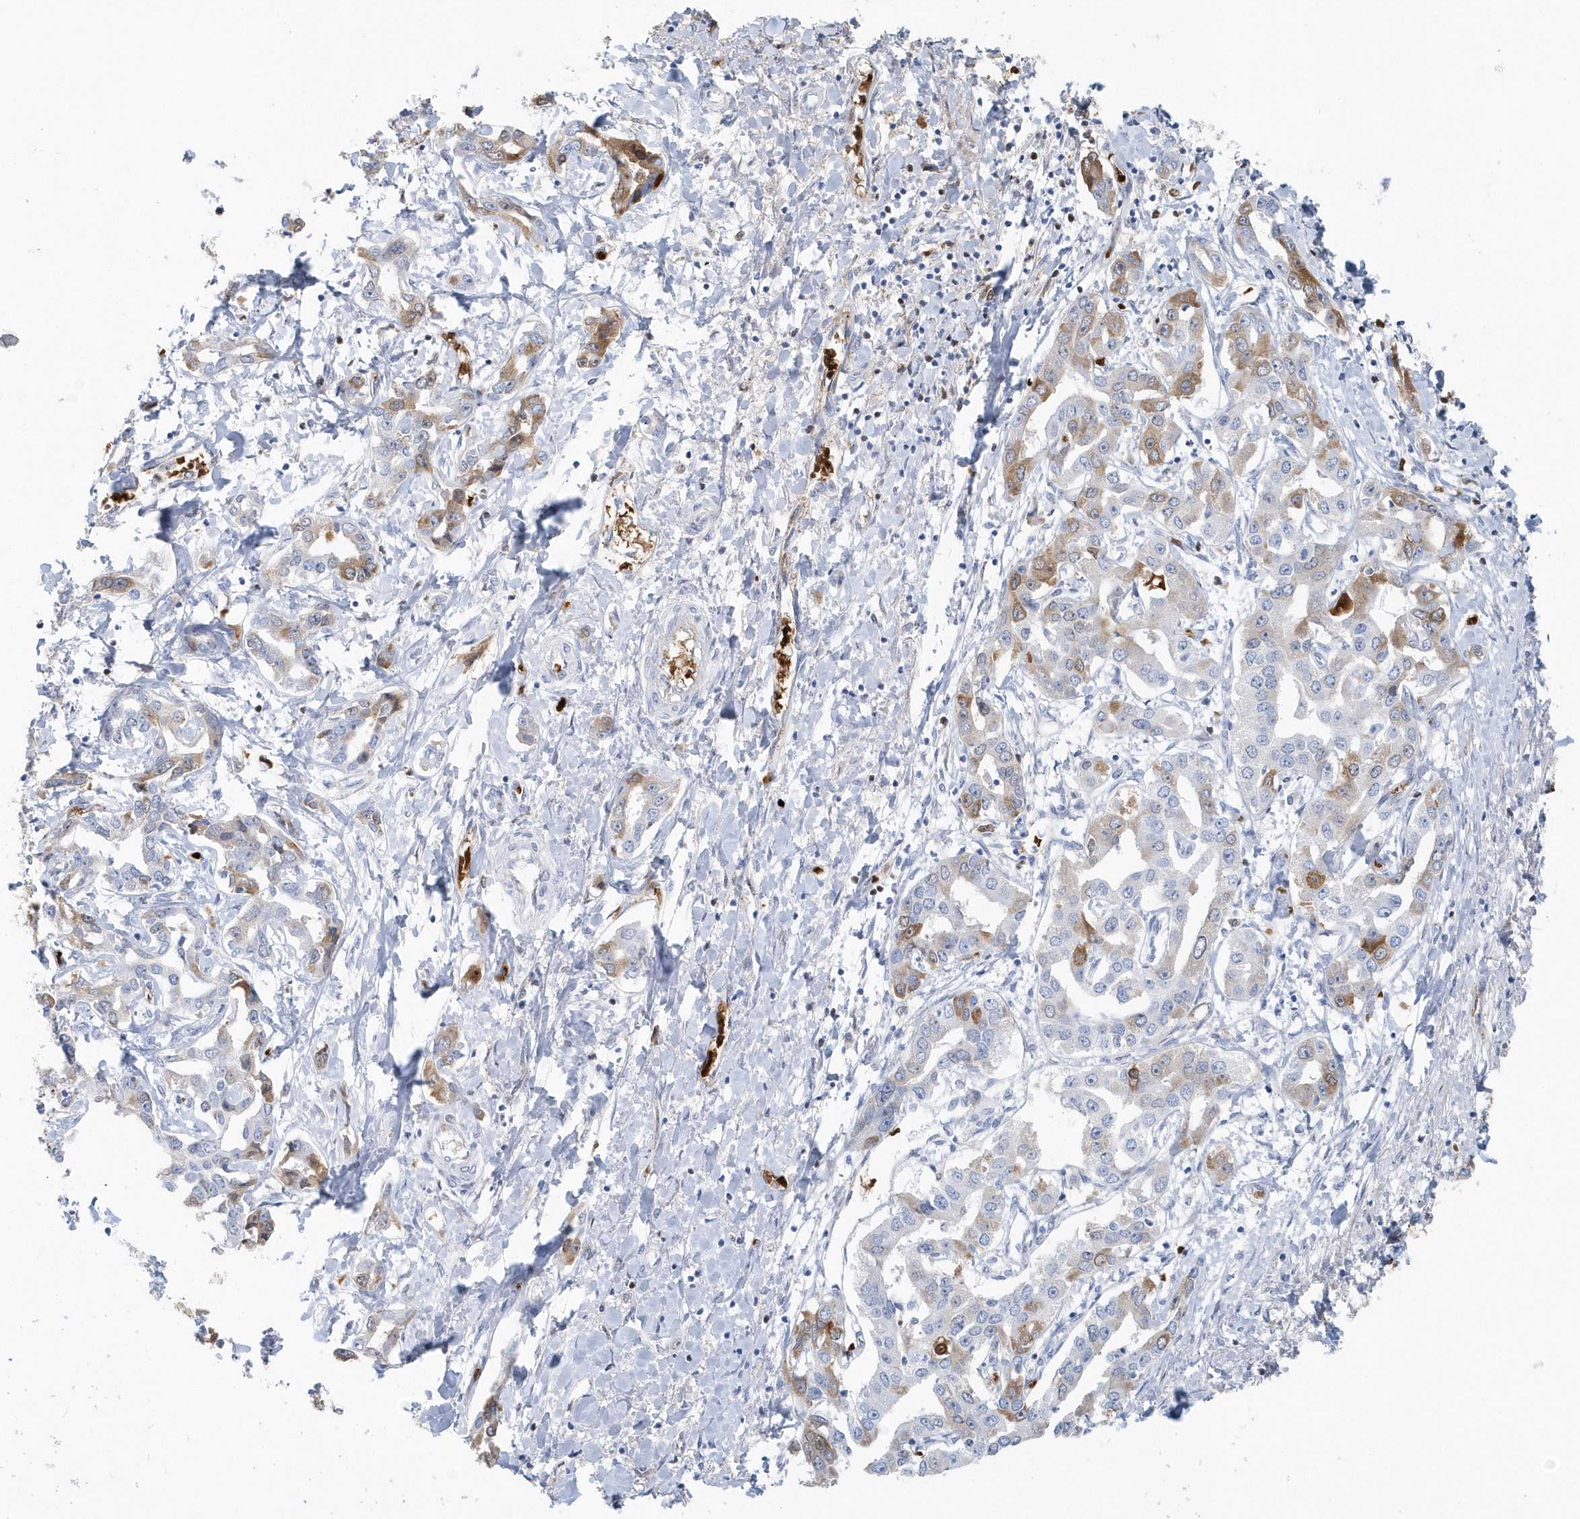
{"staining": {"intensity": "moderate", "quantity": "<25%", "location": "cytoplasmic/membranous"}, "tissue": "liver cancer", "cell_type": "Tumor cells", "image_type": "cancer", "snomed": [{"axis": "morphology", "description": "Cholangiocarcinoma"}, {"axis": "topography", "description": "Liver"}], "caption": "This is a histology image of immunohistochemistry staining of cholangiocarcinoma (liver), which shows moderate staining in the cytoplasmic/membranous of tumor cells.", "gene": "HBA2", "patient": {"sex": "male", "age": 59}}